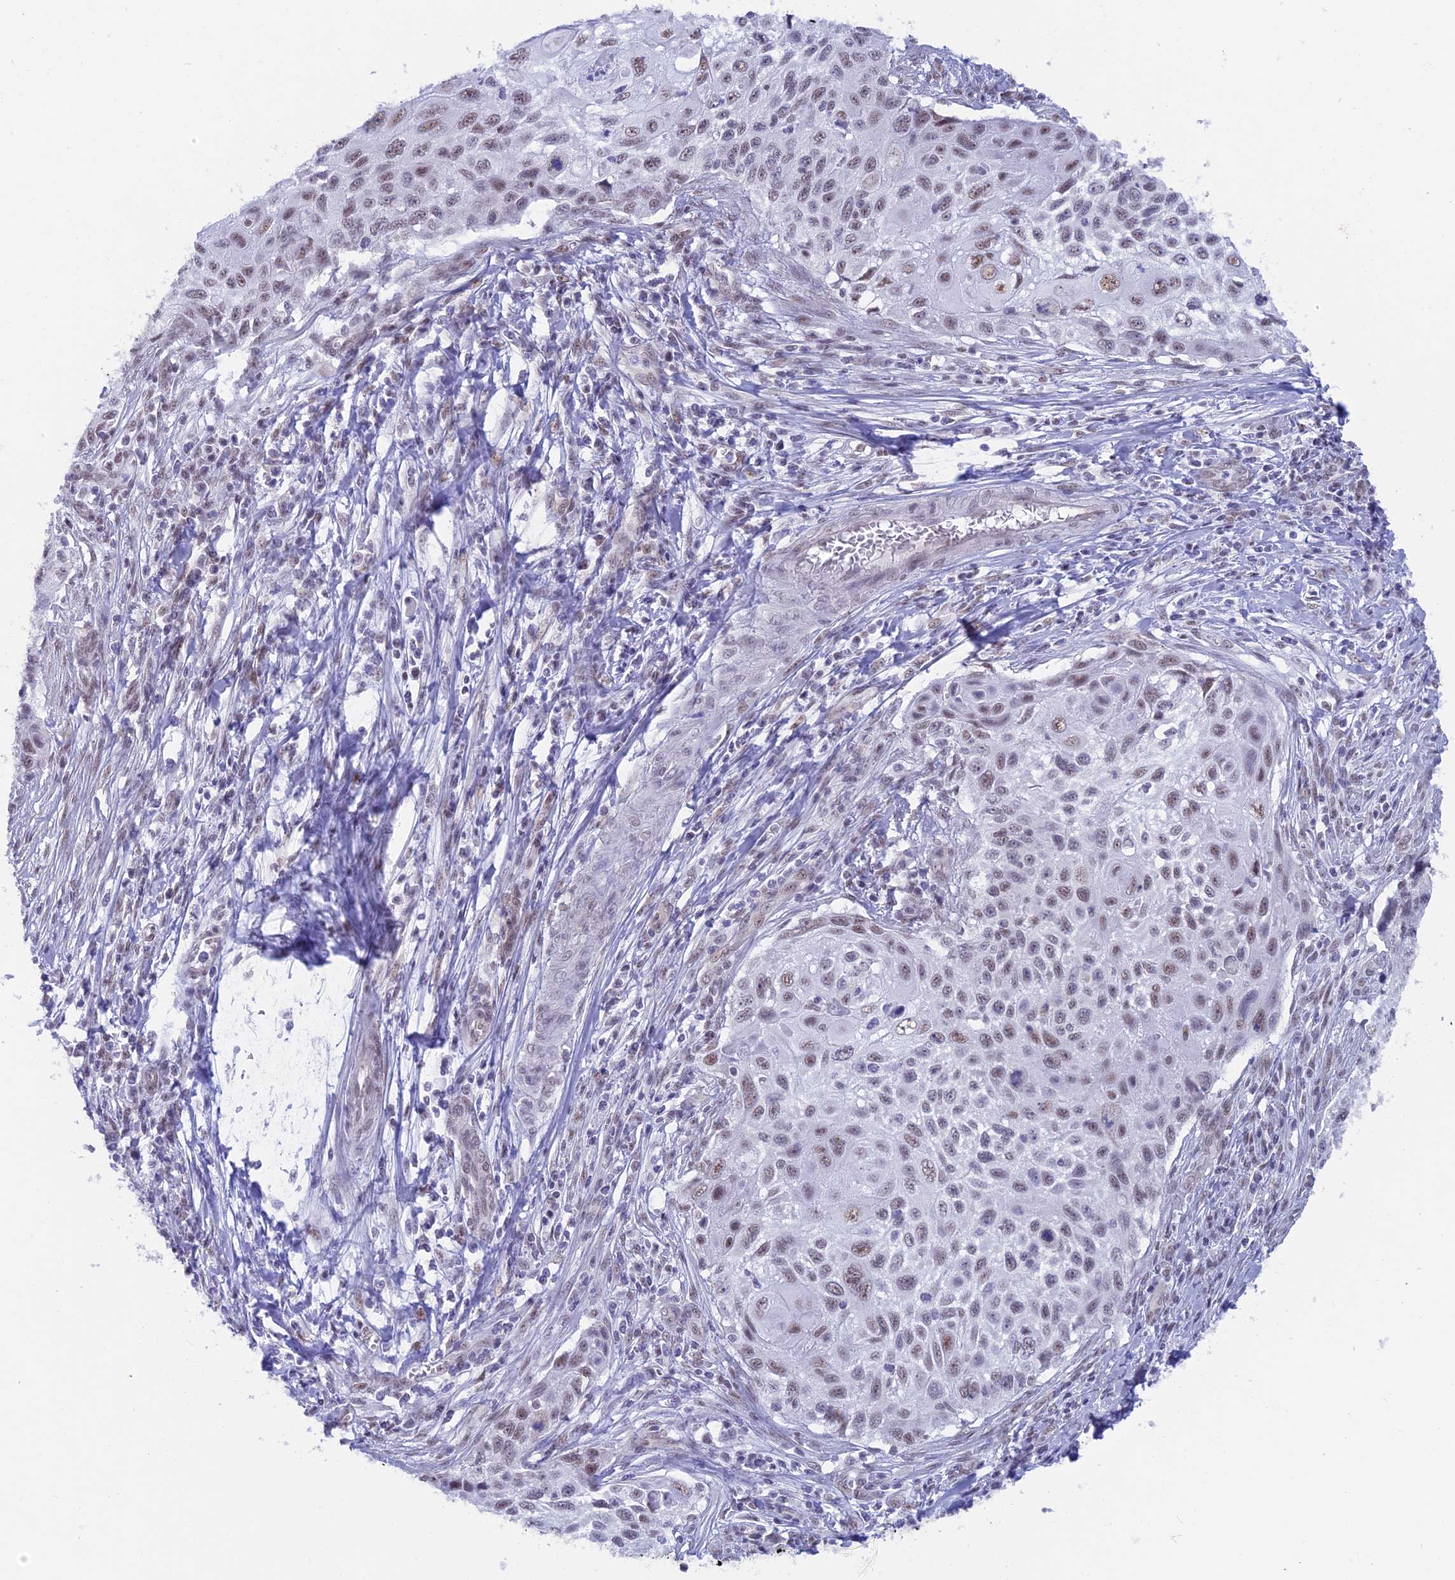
{"staining": {"intensity": "moderate", "quantity": ">75%", "location": "nuclear"}, "tissue": "cervical cancer", "cell_type": "Tumor cells", "image_type": "cancer", "snomed": [{"axis": "morphology", "description": "Squamous cell carcinoma, NOS"}, {"axis": "topography", "description": "Cervix"}], "caption": "An immunohistochemistry (IHC) micrograph of tumor tissue is shown. Protein staining in brown highlights moderate nuclear positivity in cervical cancer (squamous cell carcinoma) within tumor cells. Nuclei are stained in blue.", "gene": "SRSF5", "patient": {"sex": "female", "age": 70}}